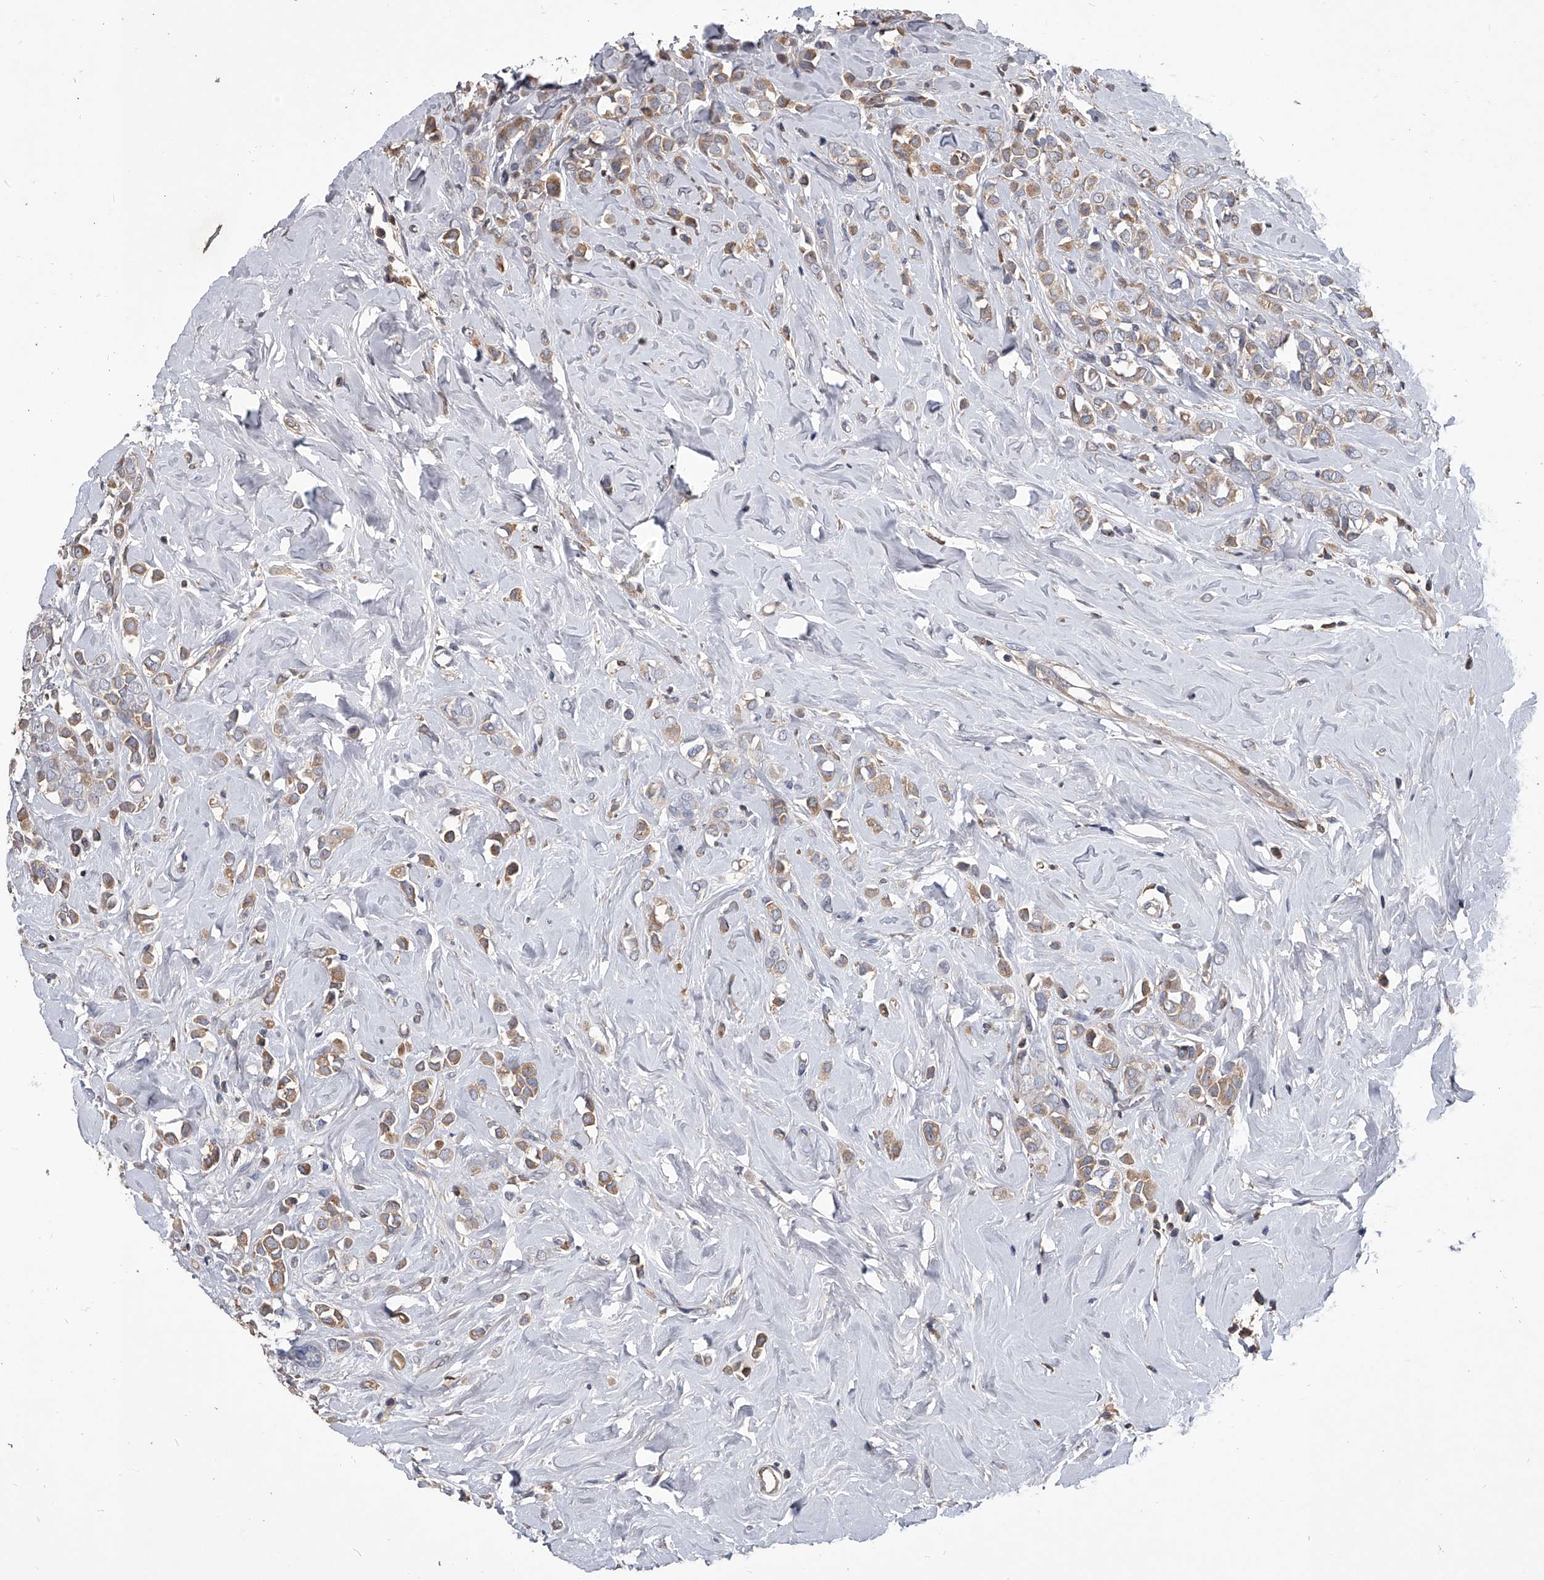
{"staining": {"intensity": "weak", "quantity": ">75%", "location": "cytoplasmic/membranous"}, "tissue": "breast cancer", "cell_type": "Tumor cells", "image_type": "cancer", "snomed": [{"axis": "morphology", "description": "Lobular carcinoma"}, {"axis": "topography", "description": "Breast"}], "caption": "A photomicrograph of human breast cancer stained for a protein shows weak cytoplasmic/membranous brown staining in tumor cells.", "gene": "NRP1", "patient": {"sex": "female", "age": 47}}